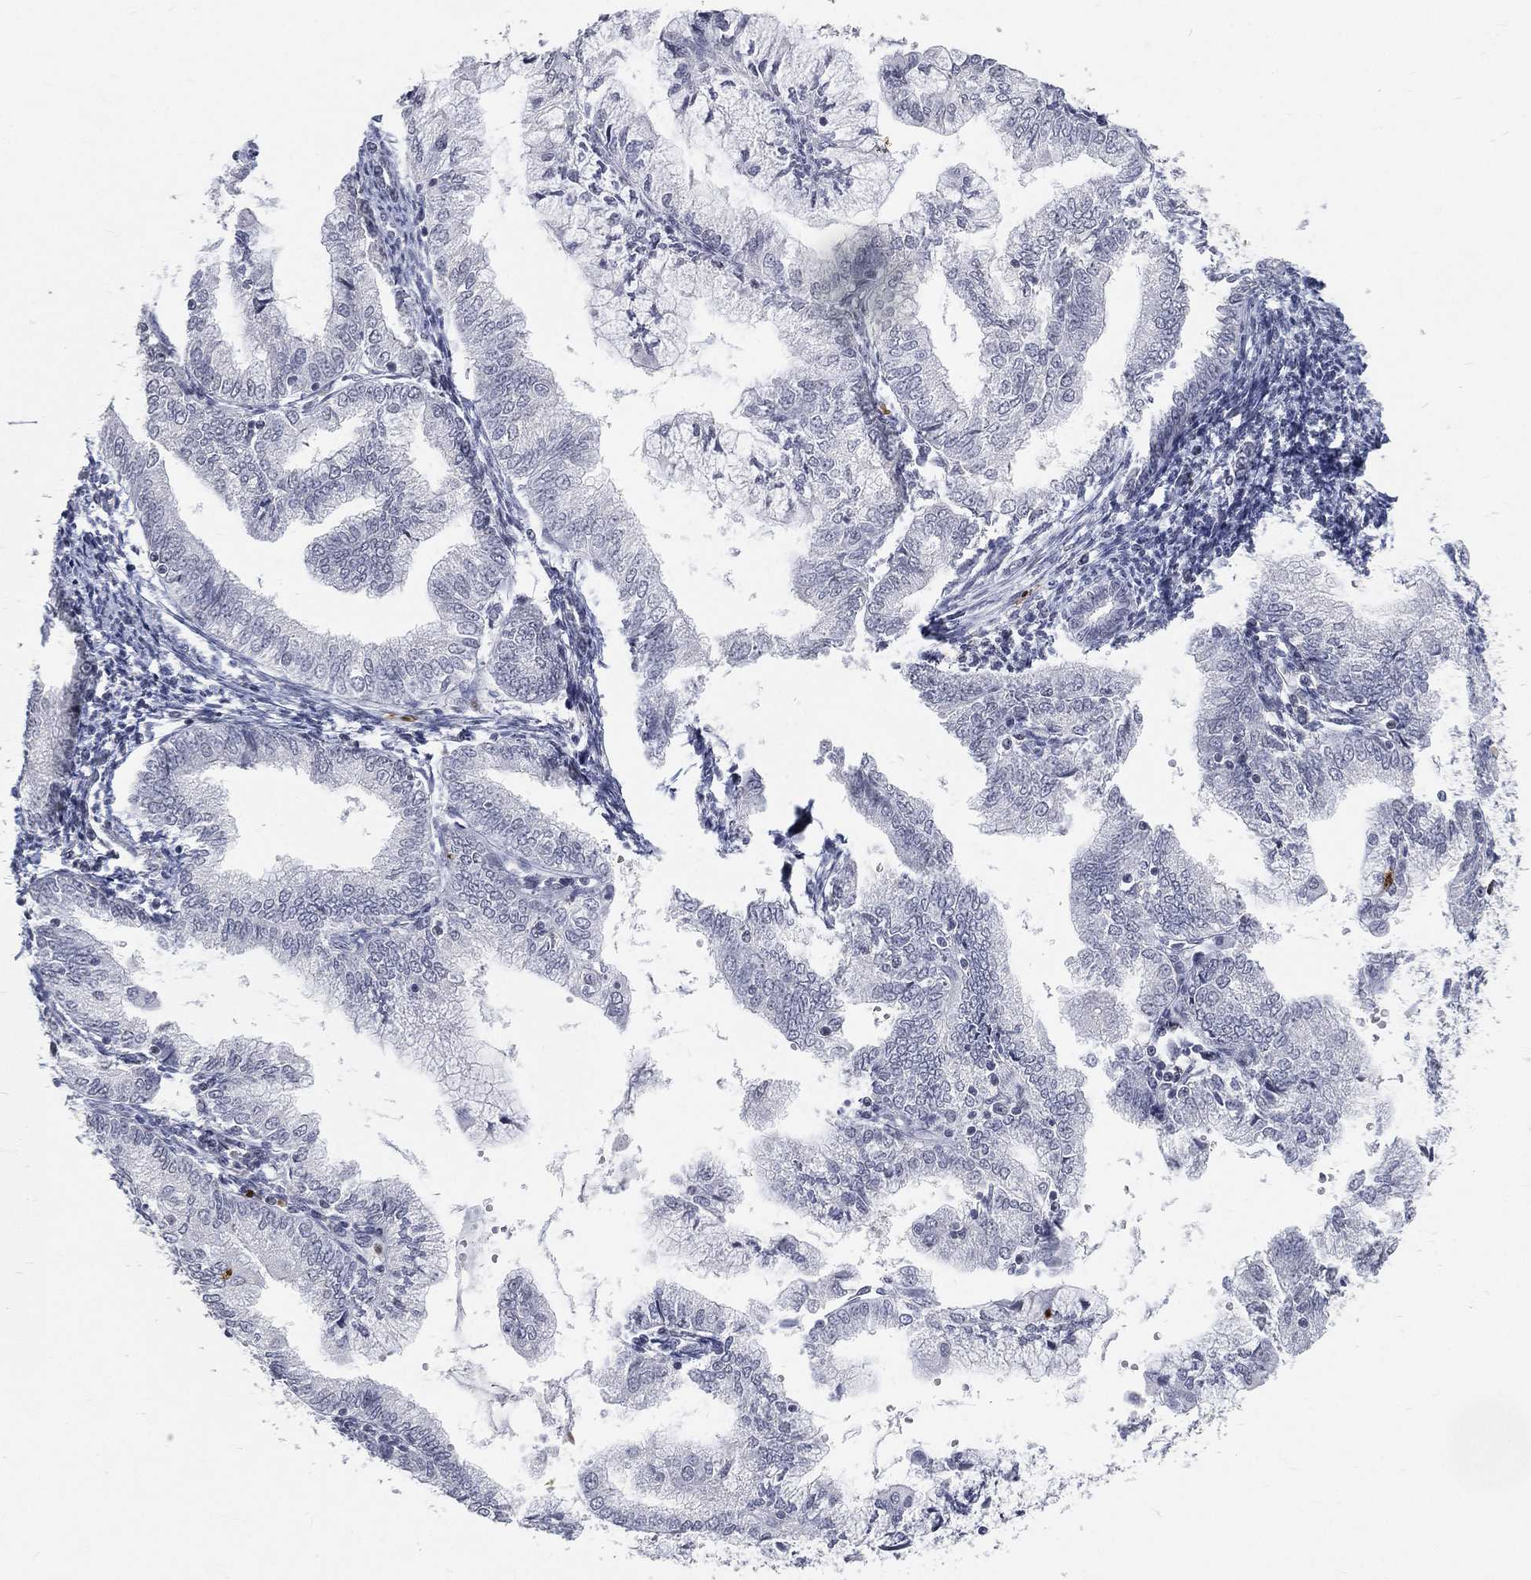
{"staining": {"intensity": "negative", "quantity": "none", "location": "none"}, "tissue": "endometrial cancer", "cell_type": "Tumor cells", "image_type": "cancer", "snomed": [{"axis": "morphology", "description": "Adenocarcinoma, NOS"}, {"axis": "topography", "description": "Endometrium"}], "caption": "A histopathology image of adenocarcinoma (endometrial) stained for a protein reveals no brown staining in tumor cells.", "gene": "ARG1", "patient": {"sex": "female", "age": 56}}